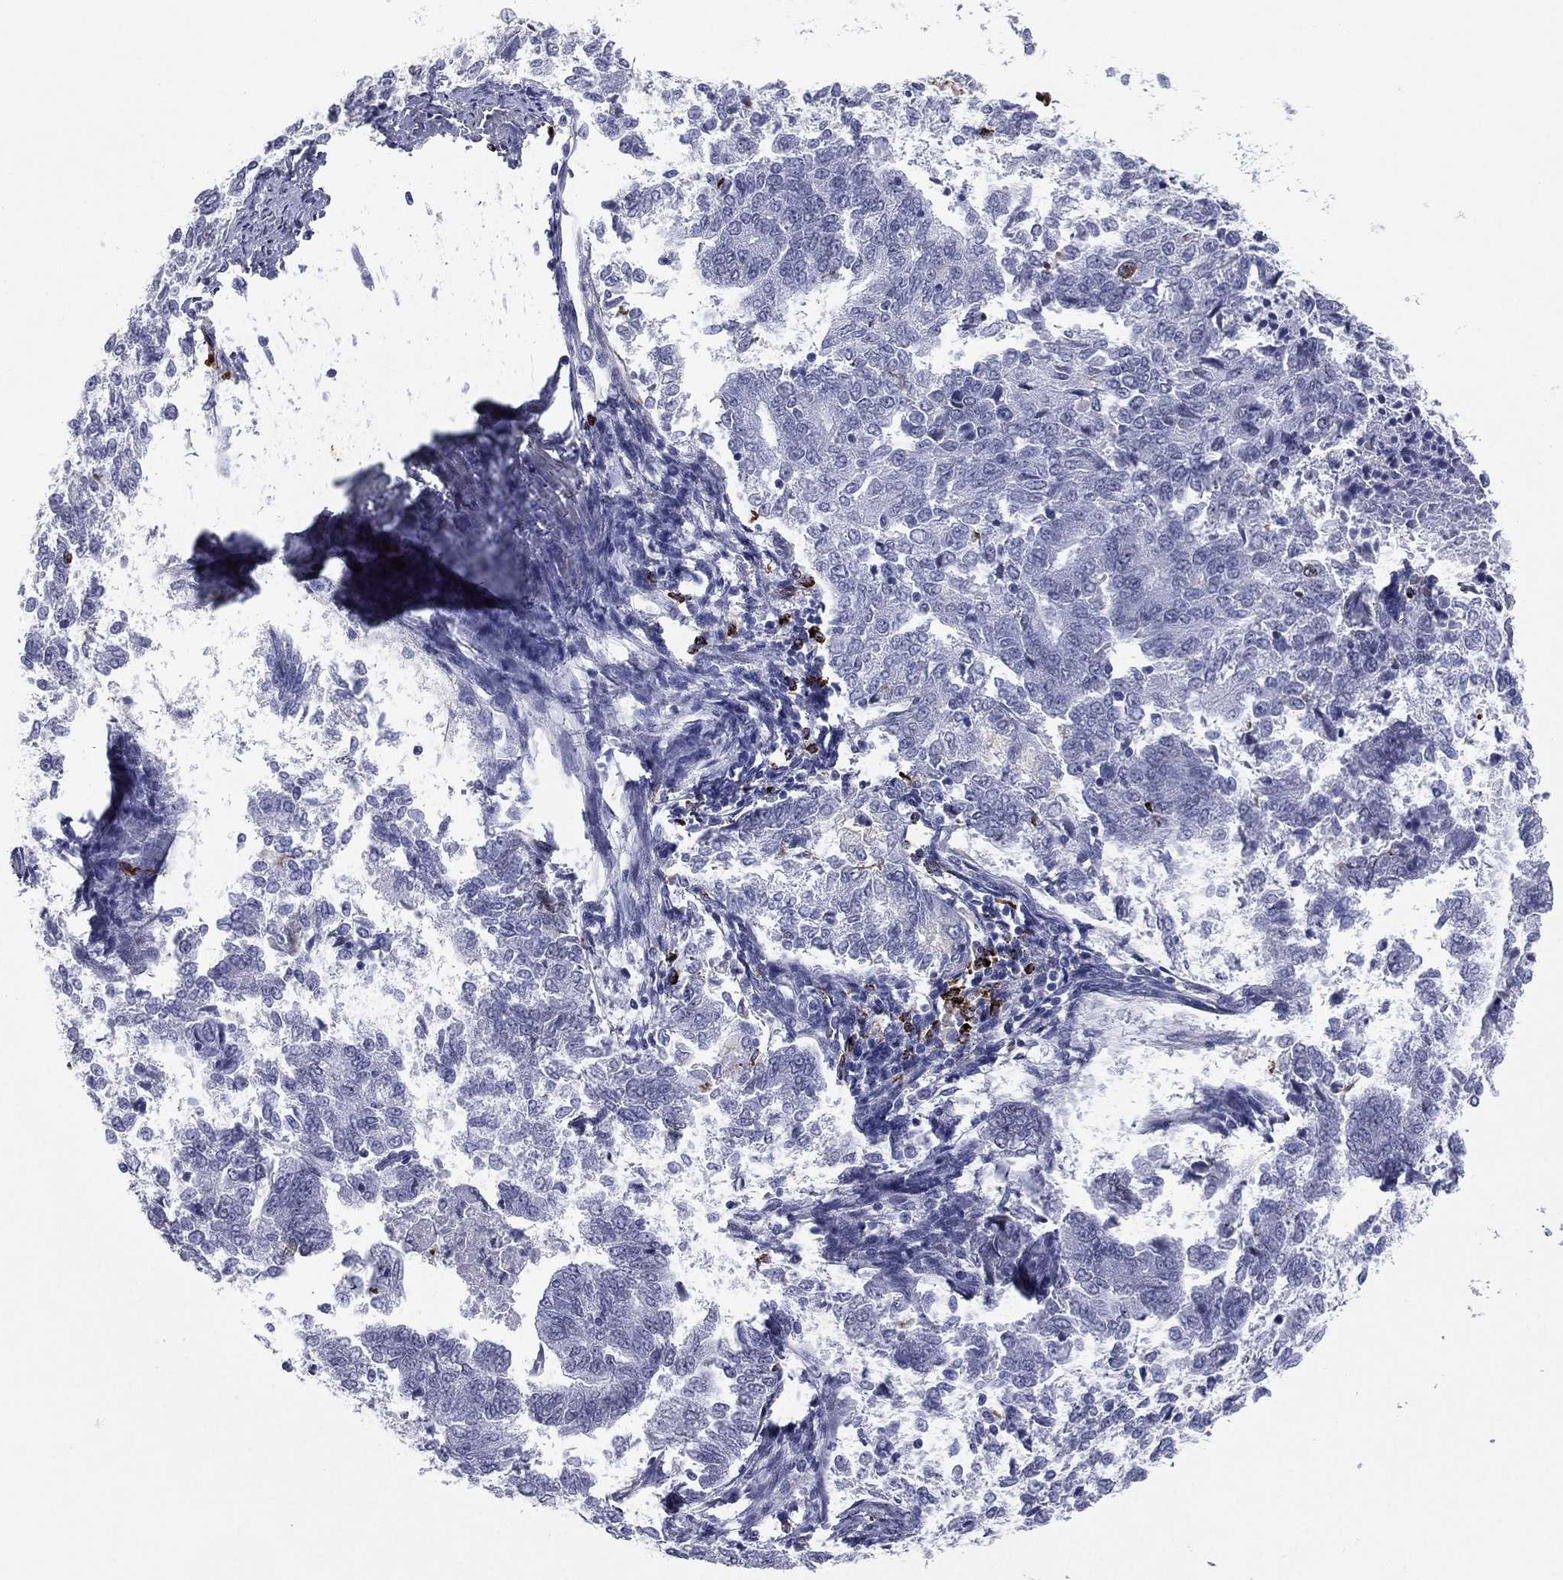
{"staining": {"intensity": "negative", "quantity": "none", "location": "none"}, "tissue": "endometrial cancer", "cell_type": "Tumor cells", "image_type": "cancer", "snomed": [{"axis": "morphology", "description": "Adenocarcinoma, NOS"}, {"axis": "topography", "description": "Endometrium"}], "caption": "Image shows no significant protein positivity in tumor cells of endometrial cancer. (Stains: DAB (3,3'-diaminobenzidine) IHC with hematoxylin counter stain, Microscopy: brightfield microscopy at high magnification).", "gene": "HLA-DOA", "patient": {"sex": "female", "age": 65}}